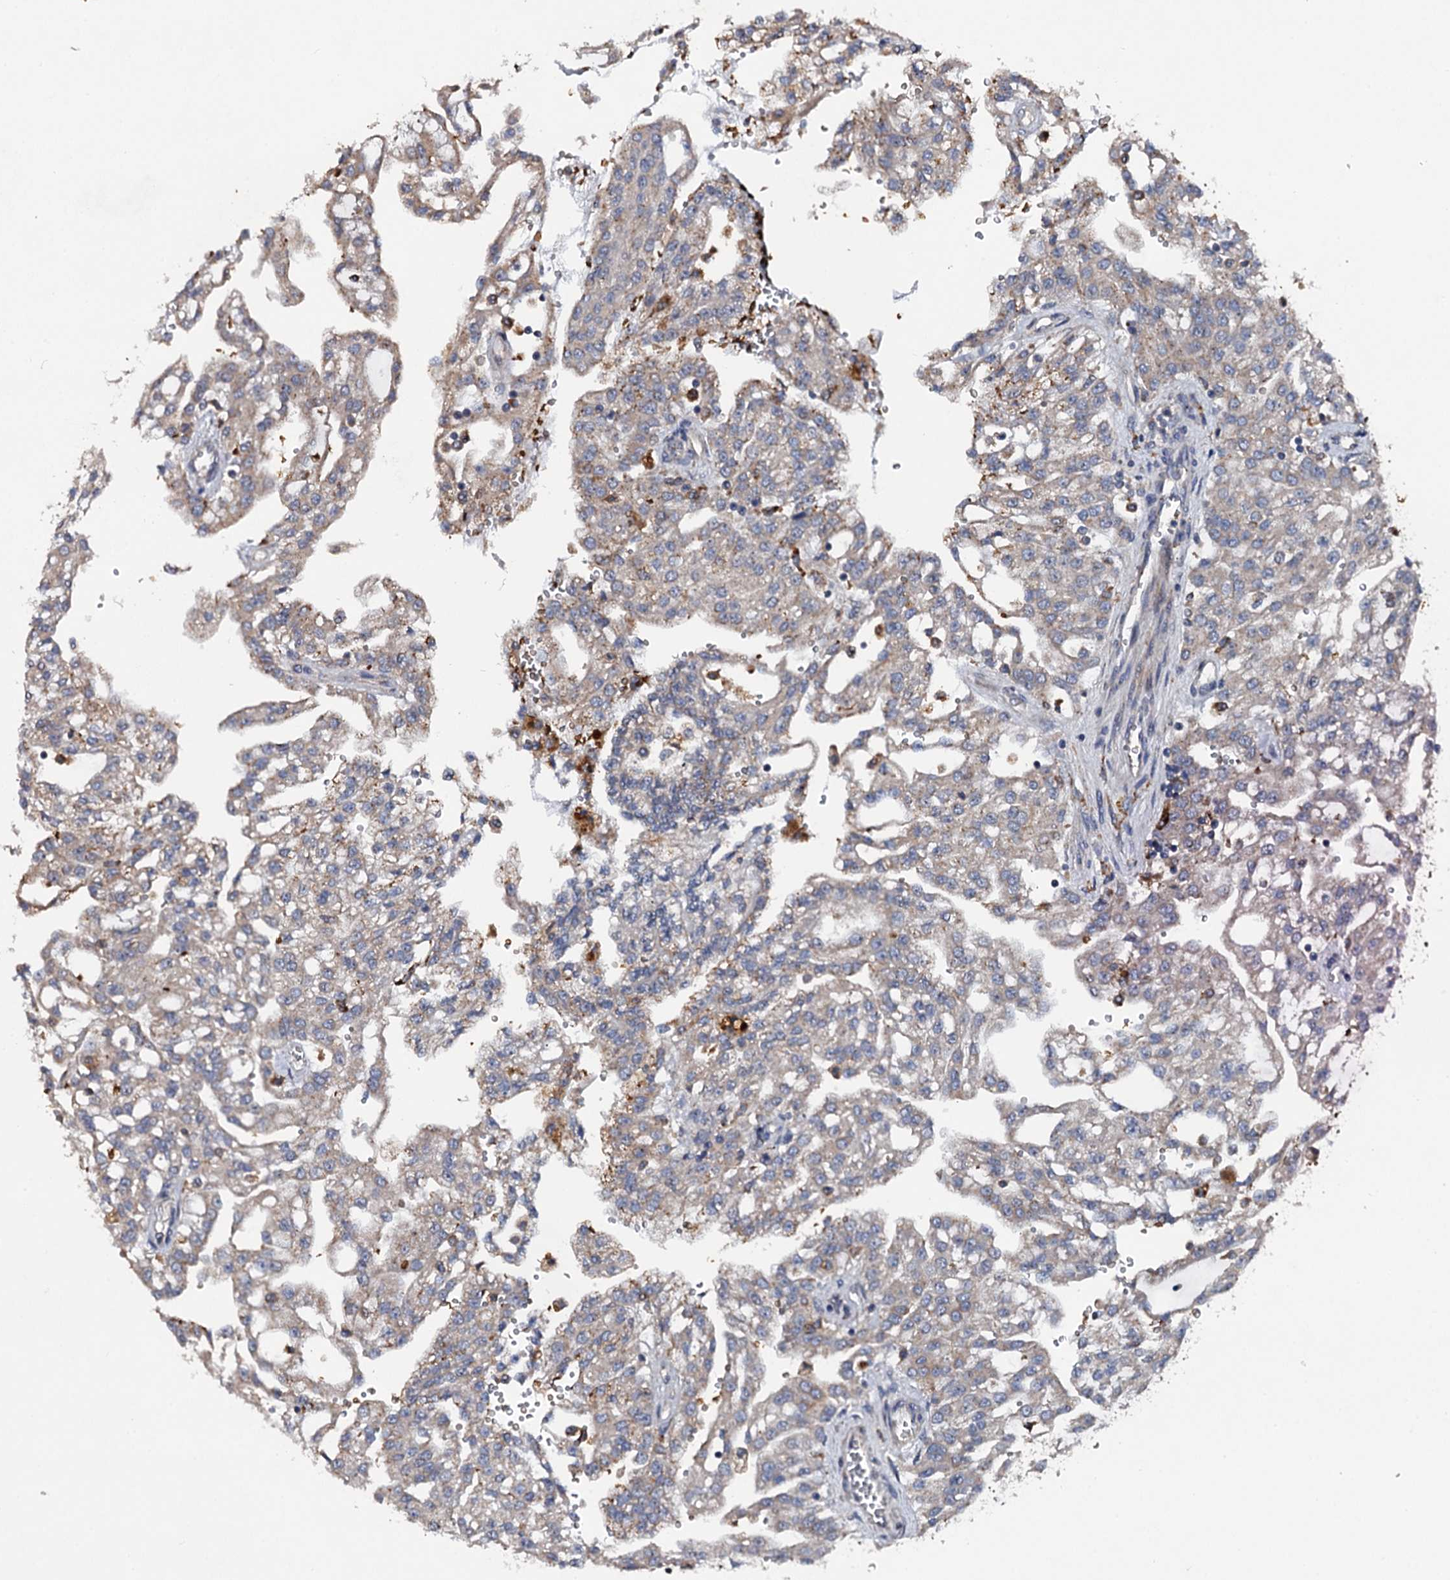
{"staining": {"intensity": "weak", "quantity": "<25%", "location": "cytoplasmic/membranous"}, "tissue": "renal cancer", "cell_type": "Tumor cells", "image_type": "cancer", "snomed": [{"axis": "morphology", "description": "Adenocarcinoma, NOS"}, {"axis": "topography", "description": "Kidney"}], "caption": "Immunohistochemistry of renal cancer (adenocarcinoma) demonstrates no positivity in tumor cells.", "gene": "LRRC28", "patient": {"sex": "male", "age": 63}}